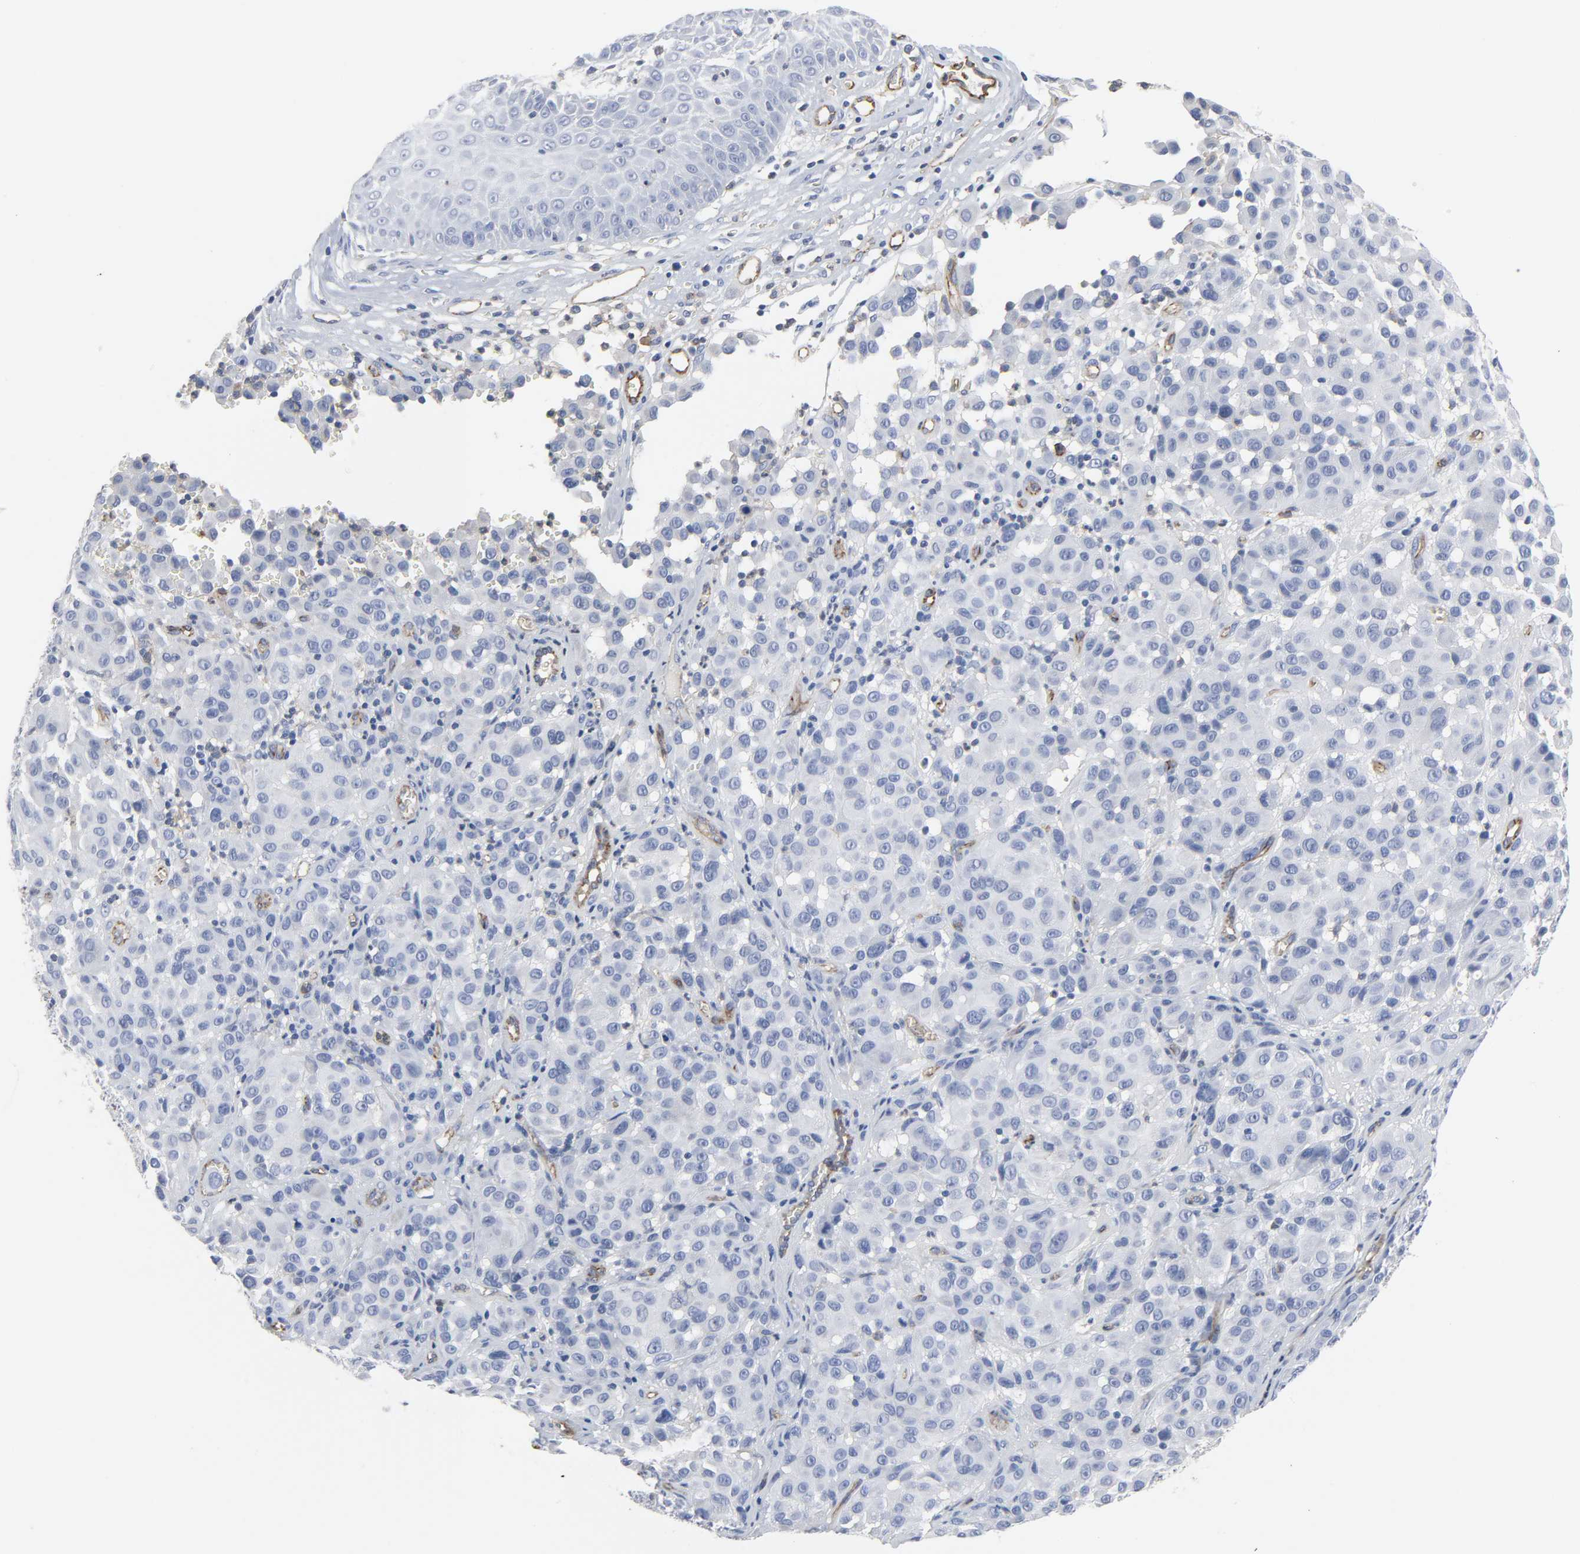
{"staining": {"intensity": "negative", "quantity": "none", "location": "none"}, "tissue": "melanoma", "cell_type": "Tumor cells", "image_type": "cancer", "snomed": [{"axis": "morphology", "description": "Malignant melanoma, NOS"}, {"axis": "topography", "description": "Skin"}], "caption": "Protein analysis of melanoma displays no significant expression in tumor cells.", "gene": "PECAM1", "patient": {"sex": "female", "age": 21}}